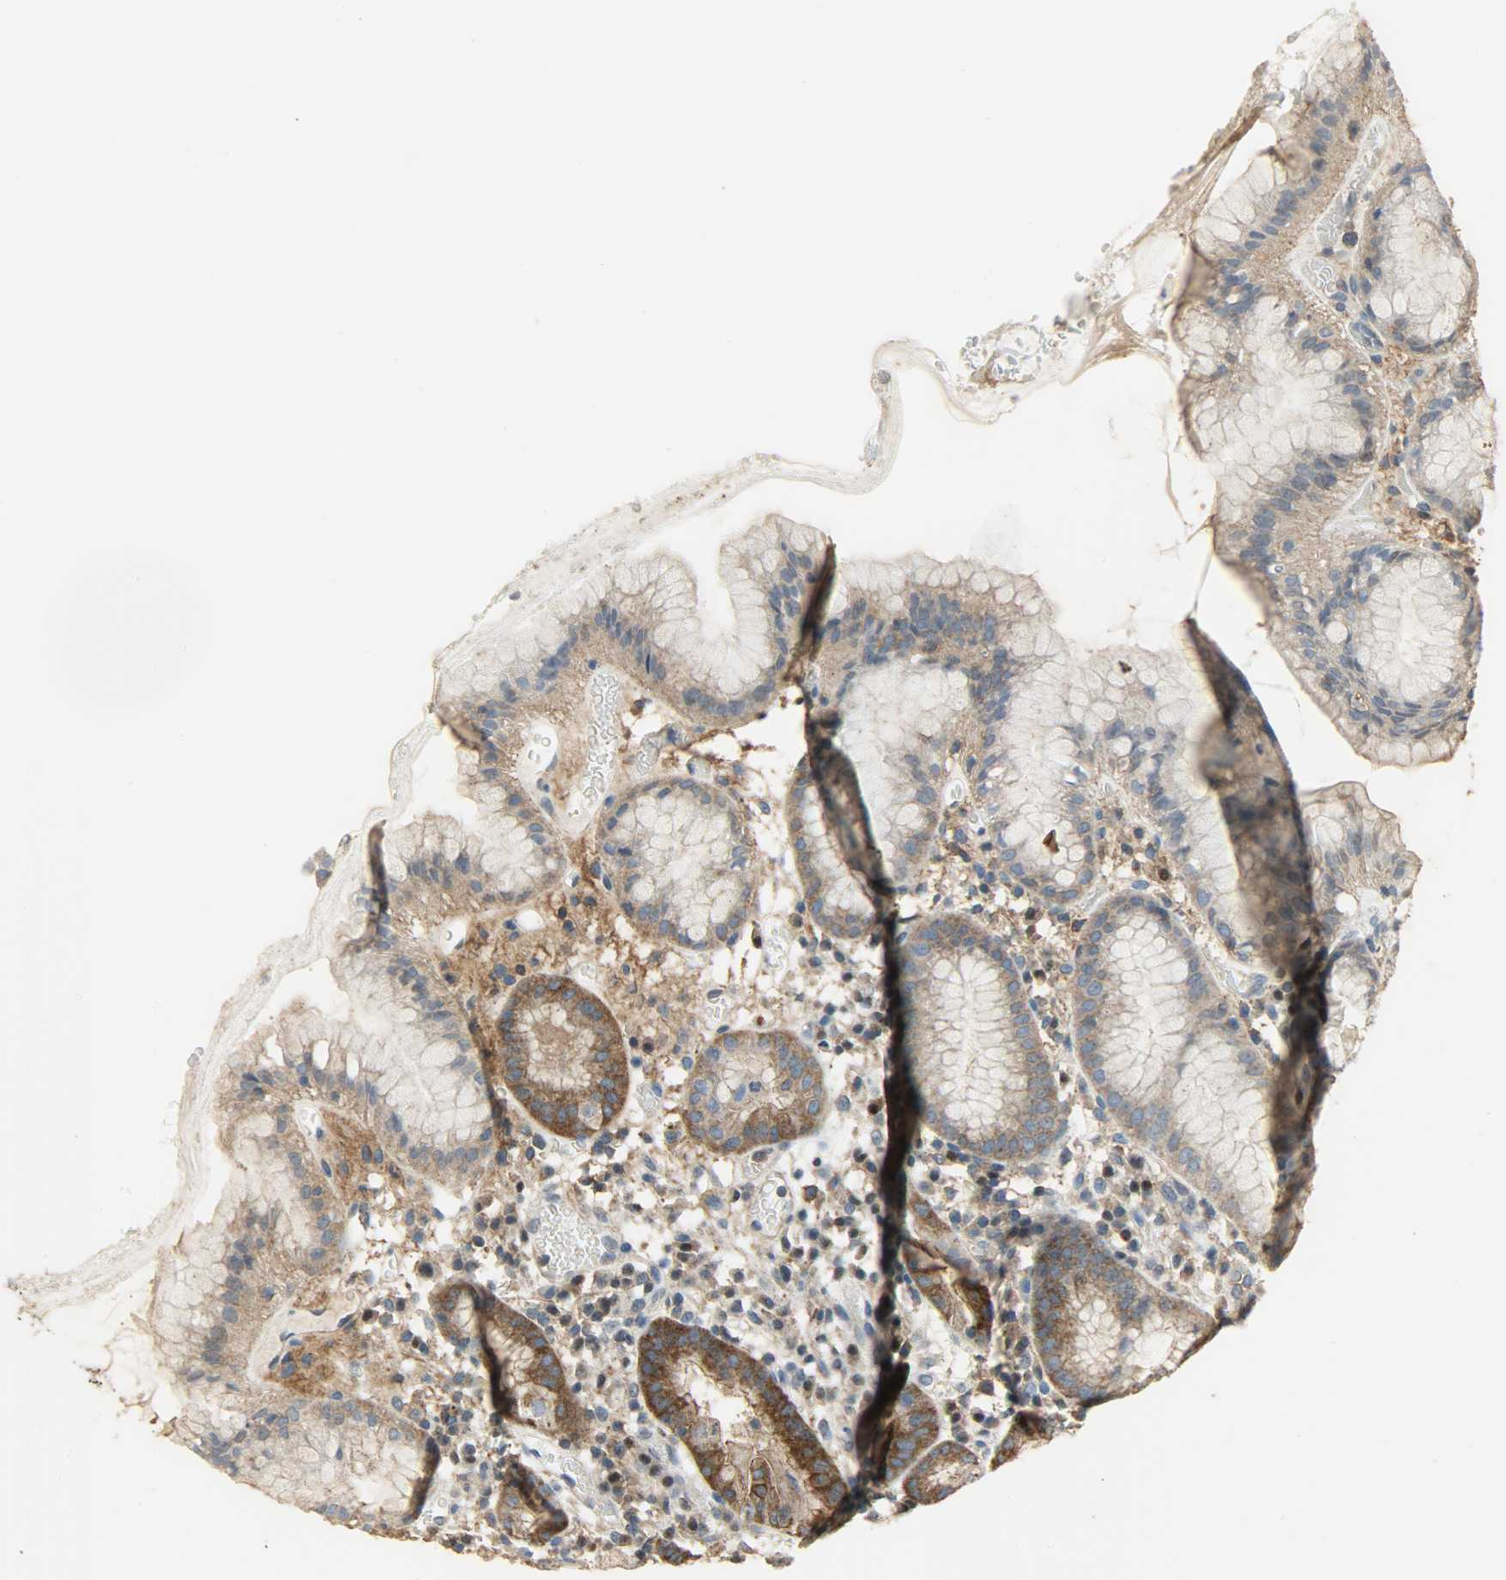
{"staining": {"intensity": "moderate", "quantity": "25%-75%", "location": "cytoplasmic/membranous"}, "tissue": "stomach", "cell_type": "Glandular cells", "image_type": "normal", "snomed": [{"axis": "morphology", "description": "Normal tissue, NOS"}, {"axis": "topography", "description": "Stomach"}, {"axis": "topography", "description": "Stomach, lower"}], "caption": "Protein staining of unremarkable stomach reveals moderate cytoplasmic/membranous positivity in about 25%-75% of glandular cells. (brown staining indicates protein expression, while blue staining denotes nuclei).", "gene": "DNAJA4", "patient": {"sex": "female", "age": 75}}